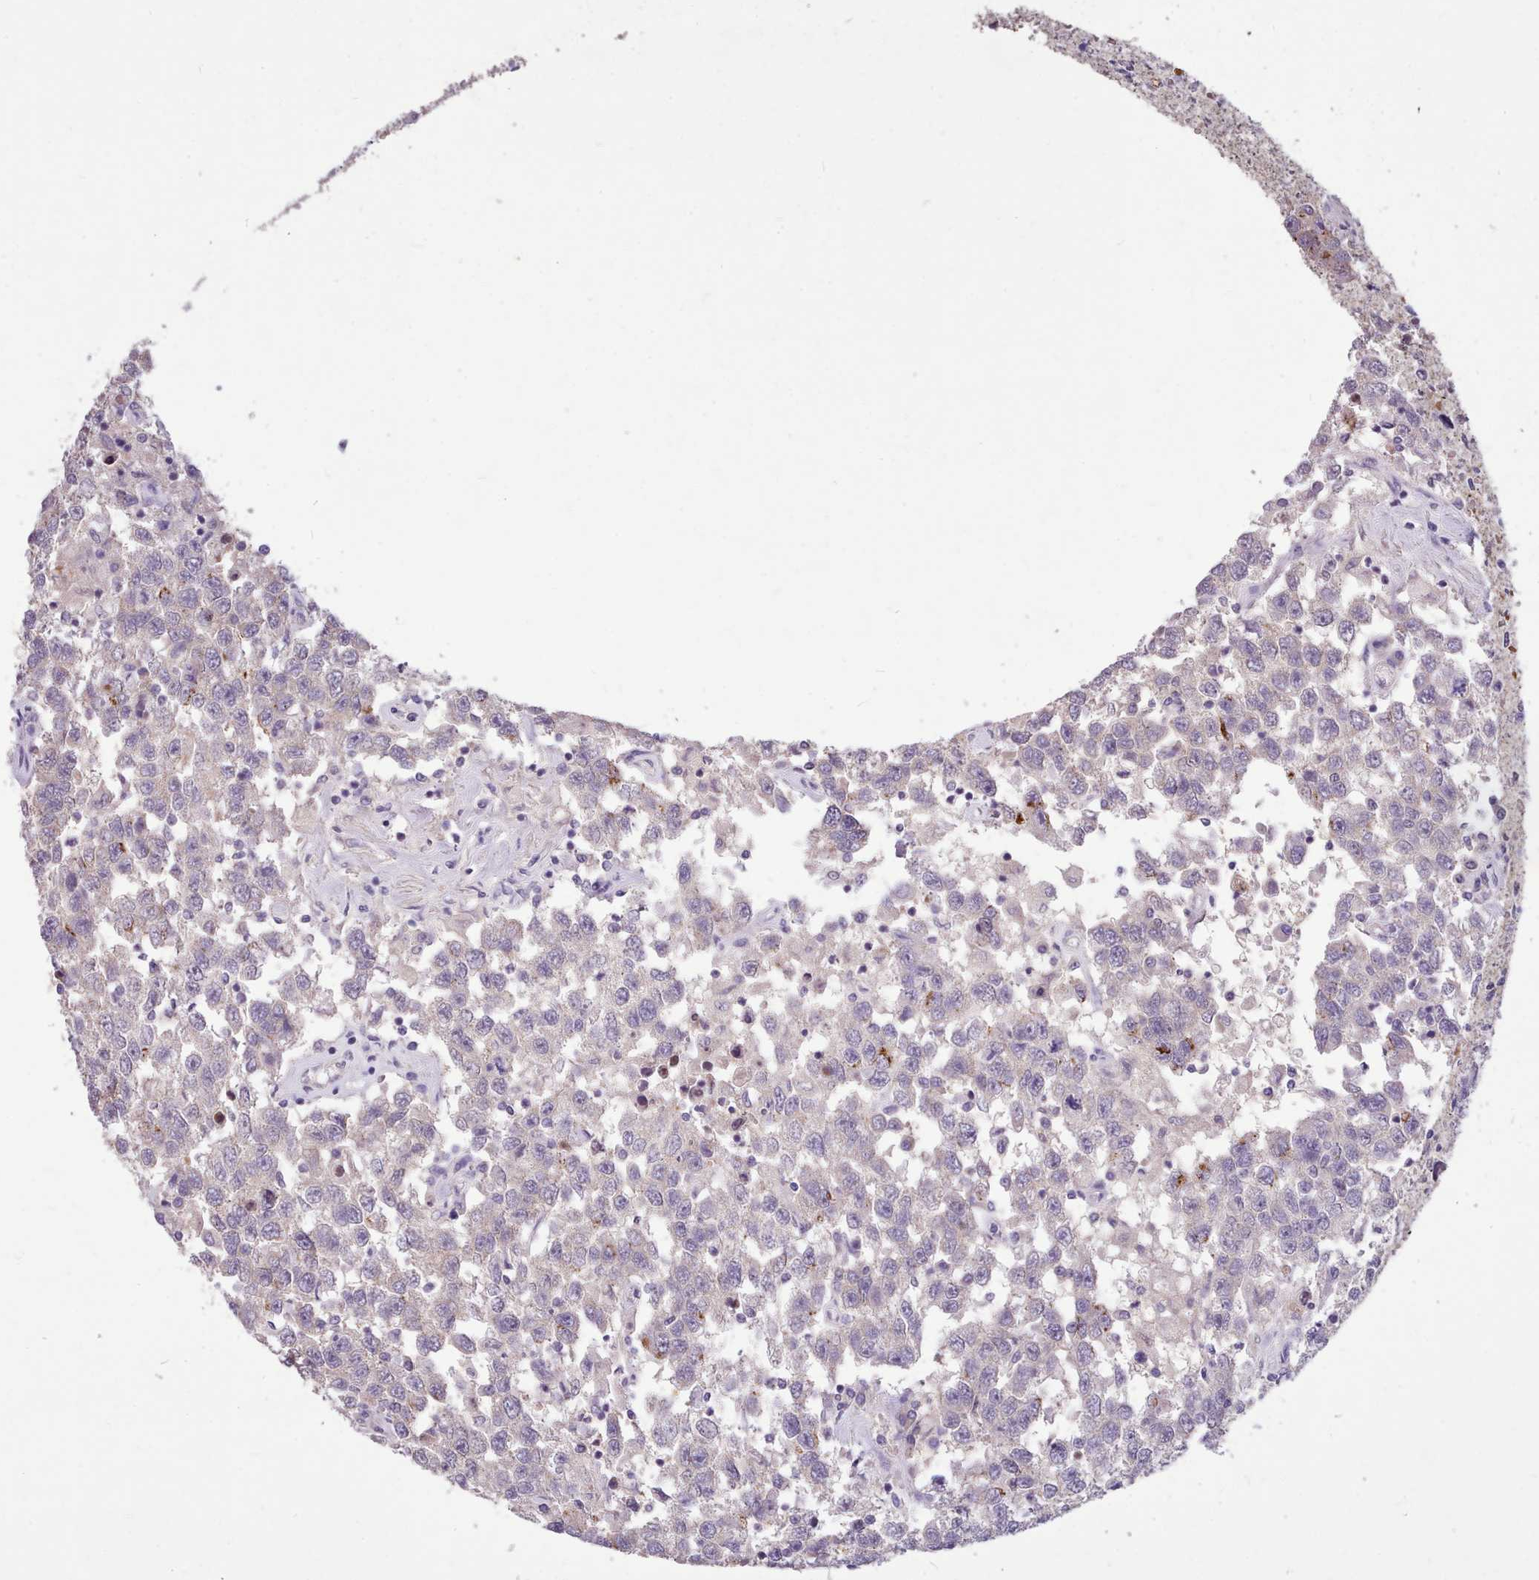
{"staining": {"intensity": "negative", "quantity": "none", "location": "none"}, "tissue": "testis cancer", "cell_type": "Tumor cells", "image_type": "cancer", "snomed": [{"axis": "morphology", "description": "Seminoma, NOS"}, {"axis": "topography", "description": "Testis"}], "caption": "This is a photomicrograph of immunohistochemistry (IHC) staining of testis seminoma, which shows no staining in tumor cells.", "gene": "ZNF607", "patient": {"sex": "male", "age": 41}}